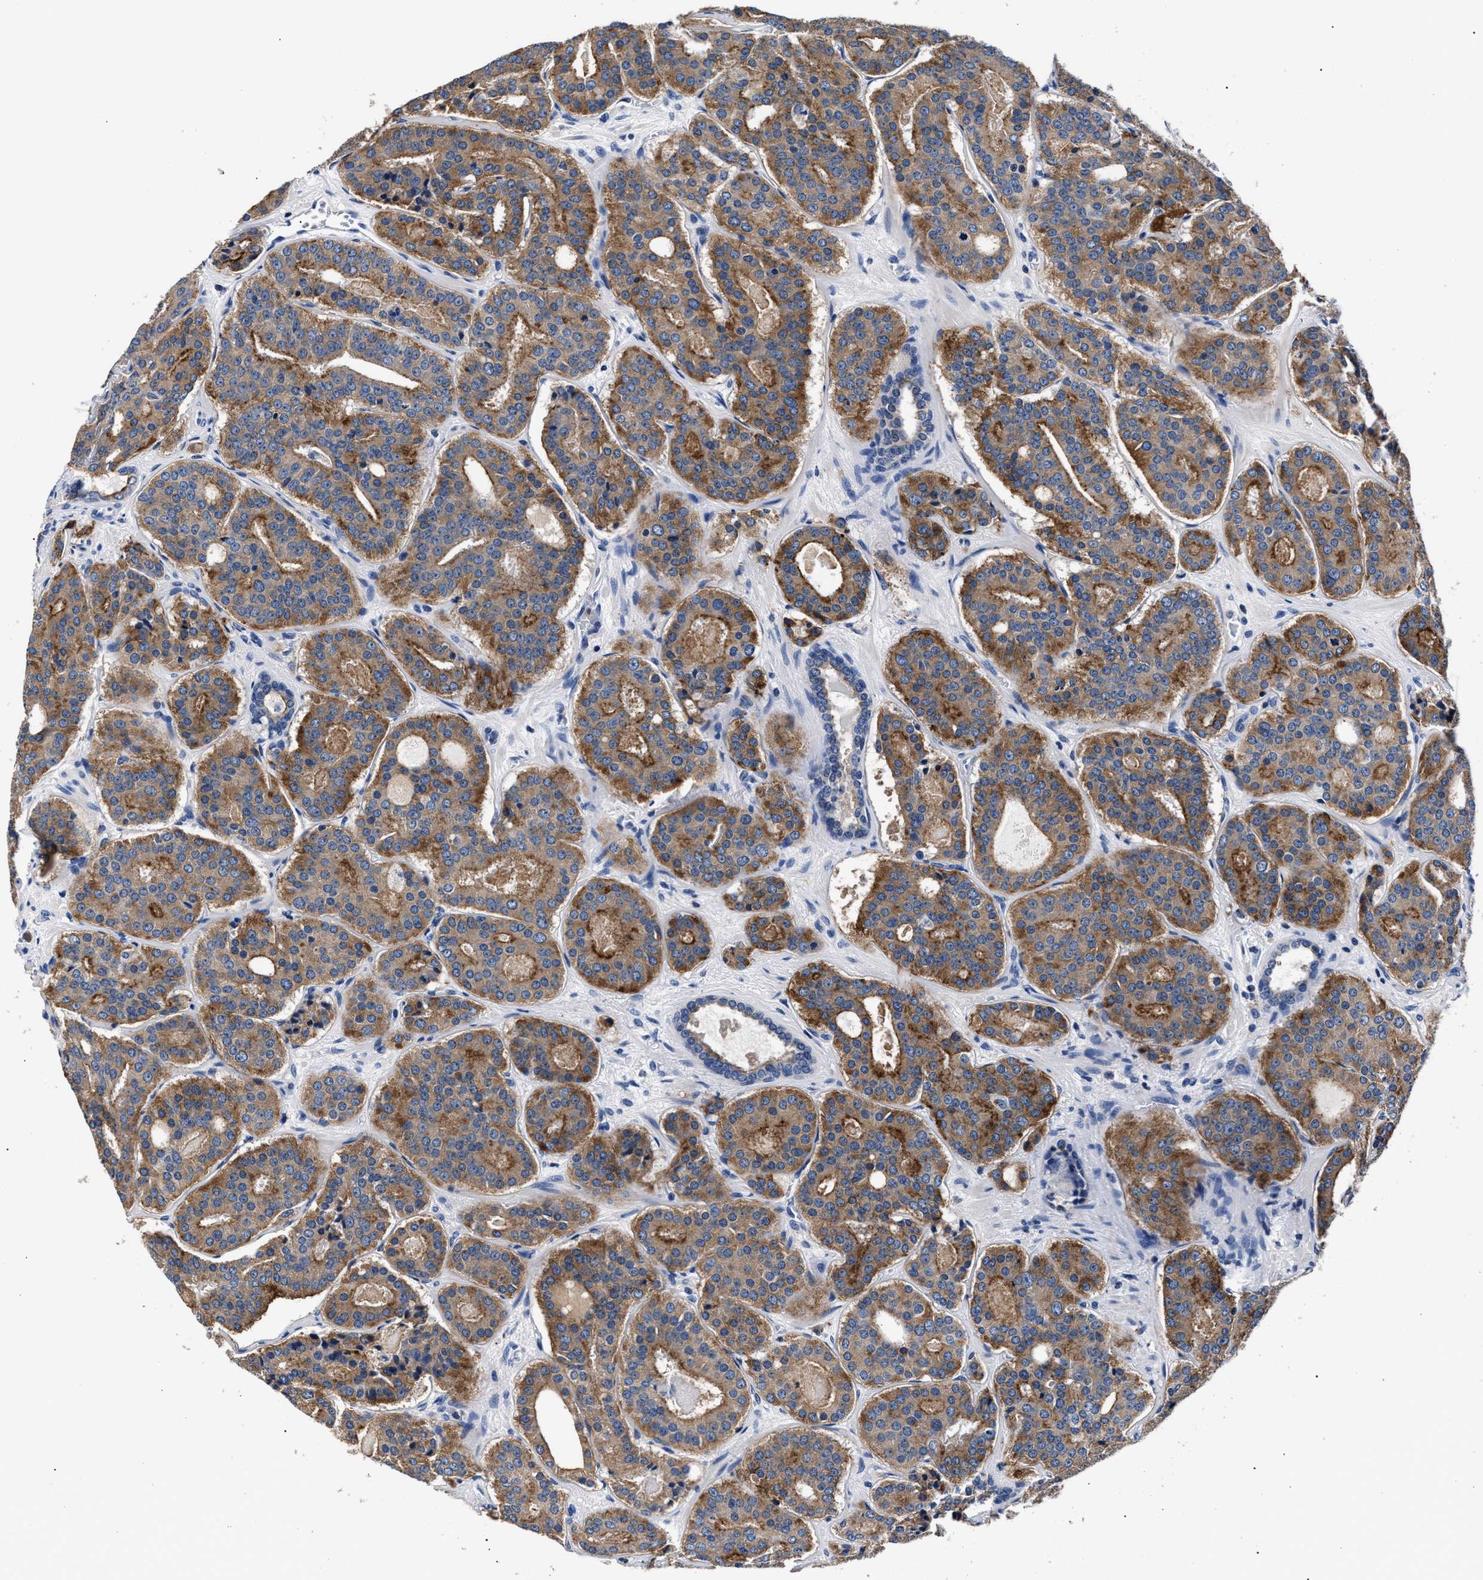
{"staining": {"intensity": "moderate", "quantity": ">75%", "location": "cytoplasmic/membranous"}, "tissue": "prostate cancer", "cell_type": "Tumor cells", "image_type": "cancer", "snomed": [{"axis": "morphology", "description": "Adenocarcinoma, High grade"}, {"axis": "topography", "description": "Prostate"}], "caption": "High-power microscopy captured an immunohistochemistry micrograph of prostate cancer (adenocarcinoma (high-grade)), revealing moderate cytoplasmic/membranous positivity in approximately >75% of tumor cells. (DAB = brown stain, brightfield microscopy at high magnification).", "gene": "PHF24", "patient": {"sex": "male", "age": 60}}